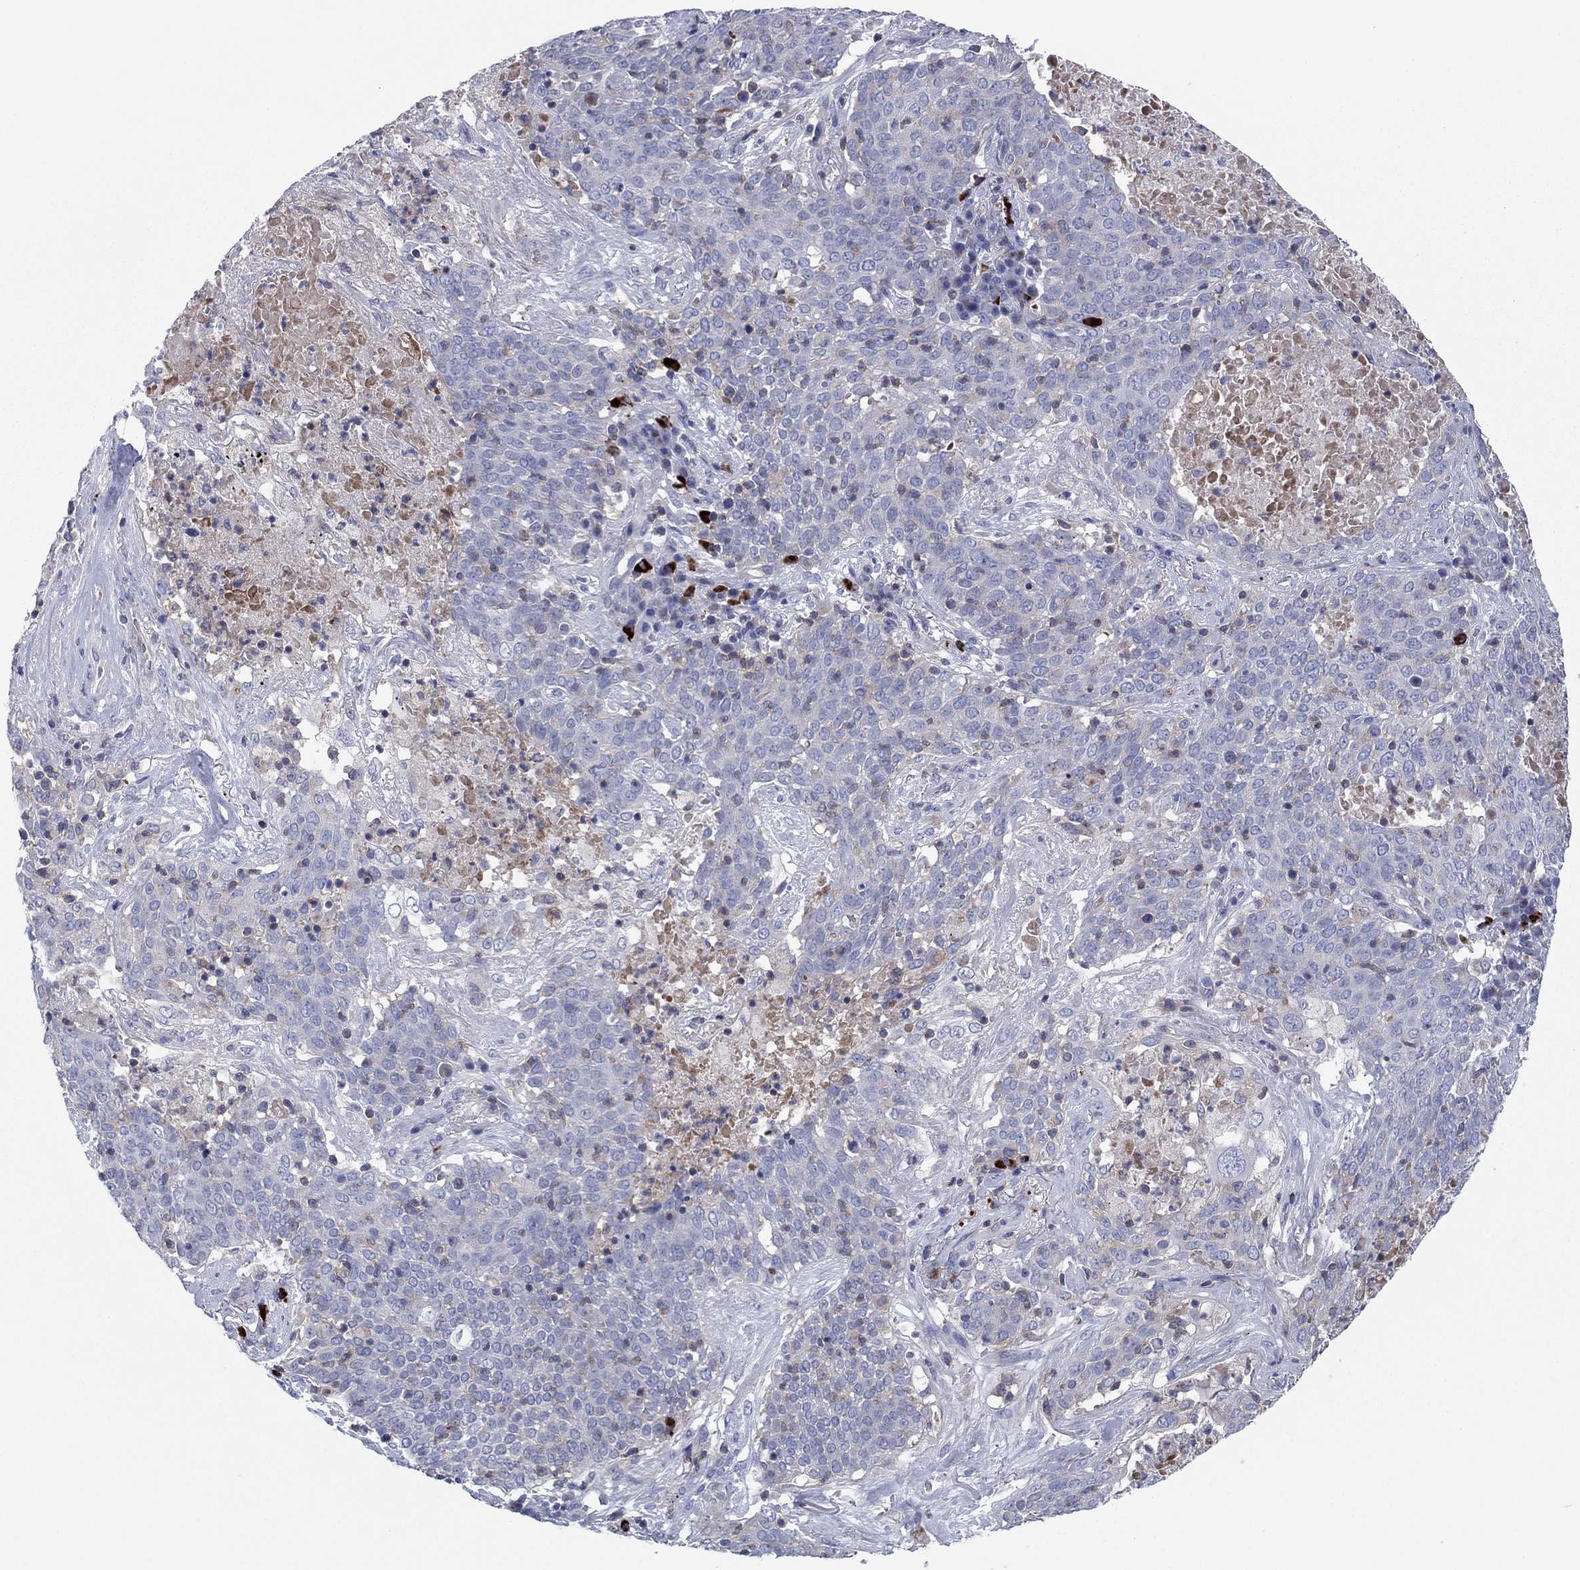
{"staining": {"intensity": "negative", "quantity": "none", "location": "none"}, "tissue": "lung cancer", "cell_type": "Tumor cells", "image_type": "cancer", "snomed": [{"axis": "morphology", "description": "Squamous cell carcinoma, NOS"}, {"axis": "topography", "description": "Lung"}], "caption": "Histopathology image shows no significant protein positivity in tumor cells of lung cancer. (Brightfield microscopy of DAB (3,3'-diaminobenzidine) immunohistochemistry at high magnification).", "gene": "PVR", "patient": {"sex": "male", "age": 82}}